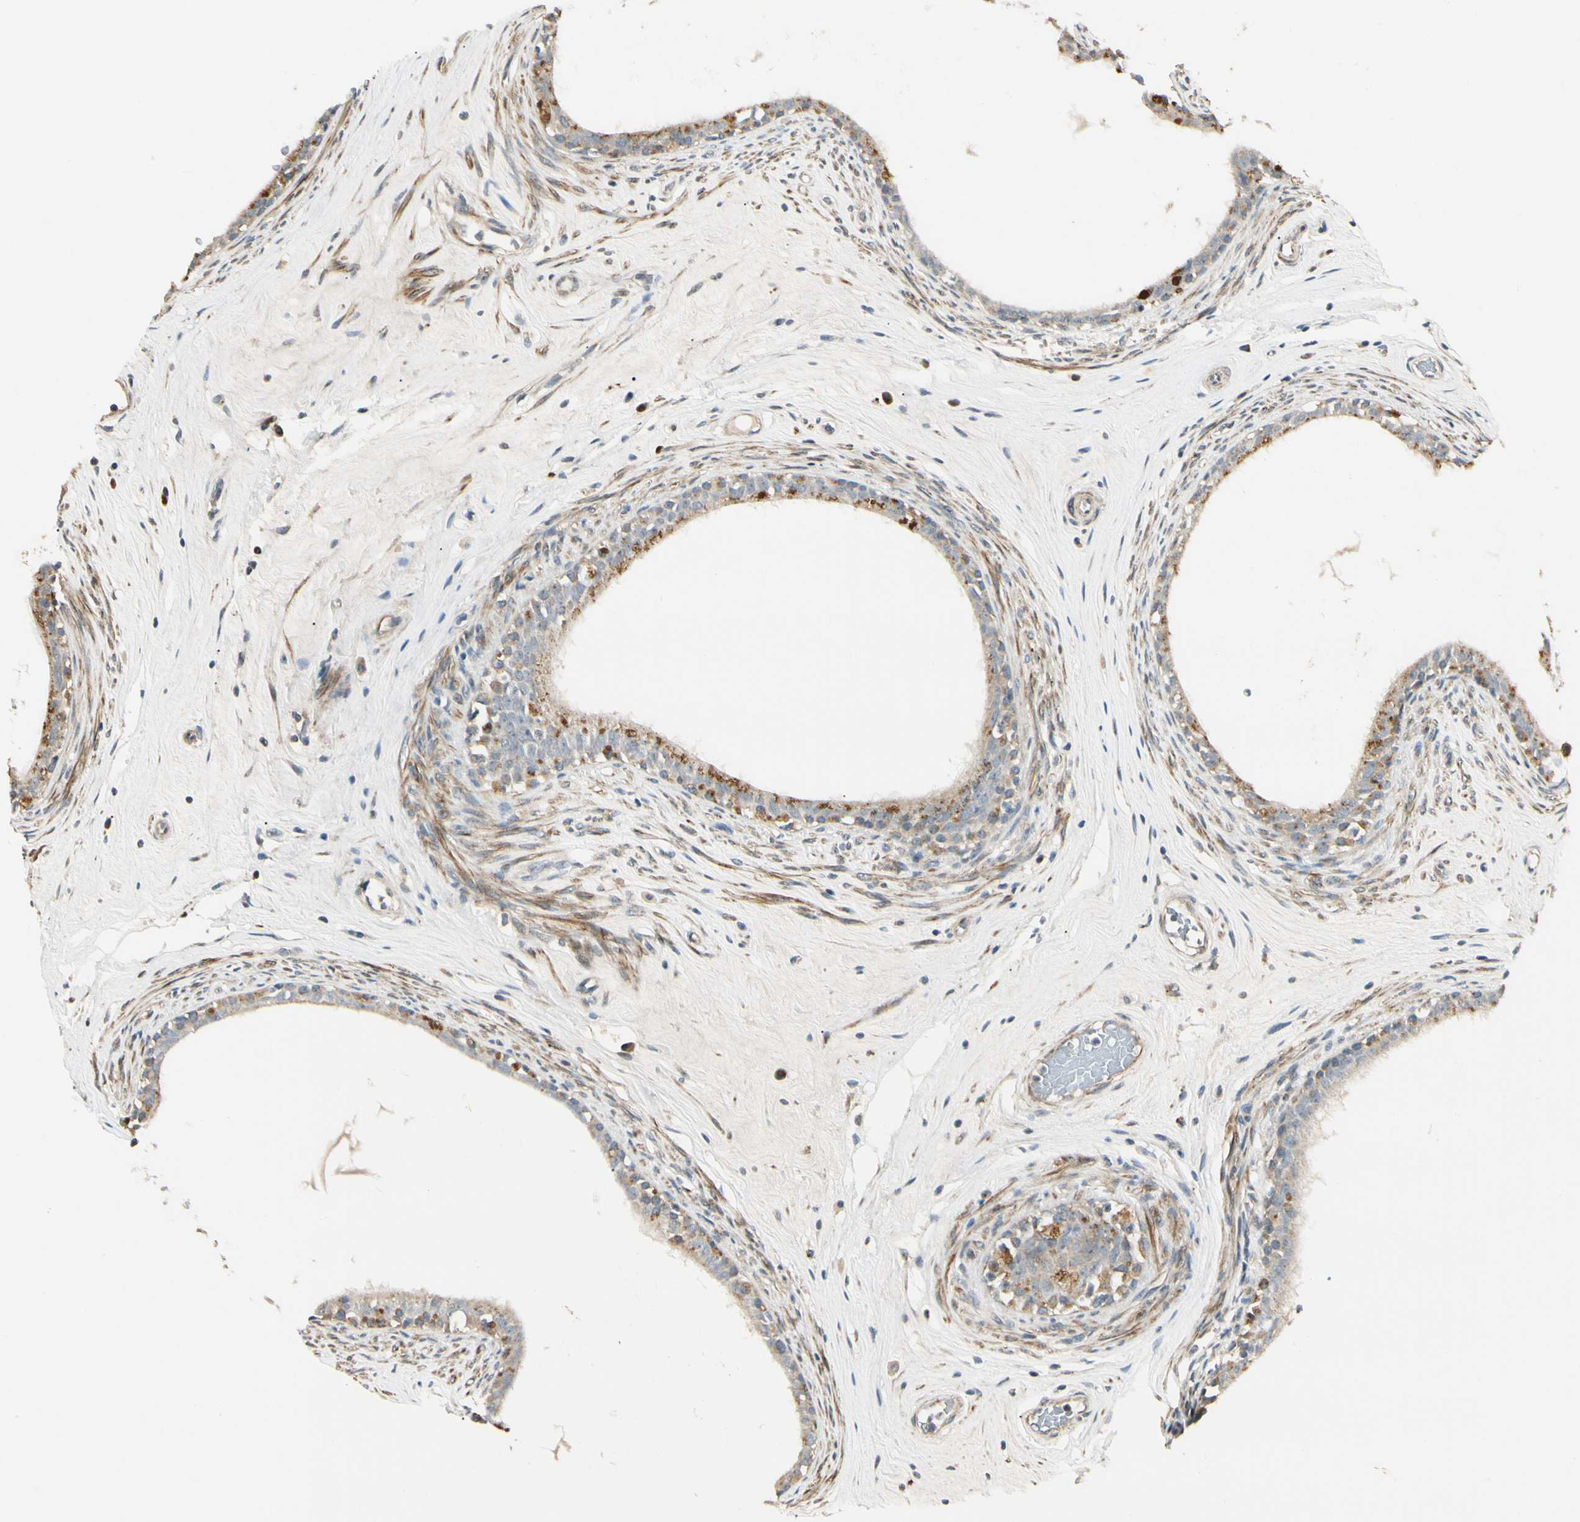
{"staining": {"intensity": "weak", "quantity": "<25%", "location": "nuclear"}, "tissue": "epididymis", "cell_type": "Glandular cells", "image_type": "normal", "snomed": [{"axis": "morphology", "description": "Normal tissue, NOS"}, {"axis": "morphology", "description": "Inflammation, NOS"}, {"axis": "topography", "description": "Epididymis"}], "caption": "Micrograph shows no significant protein staining in glandular cells of benign epididymis.", "gene": "P4HA3", "patient": {"sex": "male", "age": 84}}